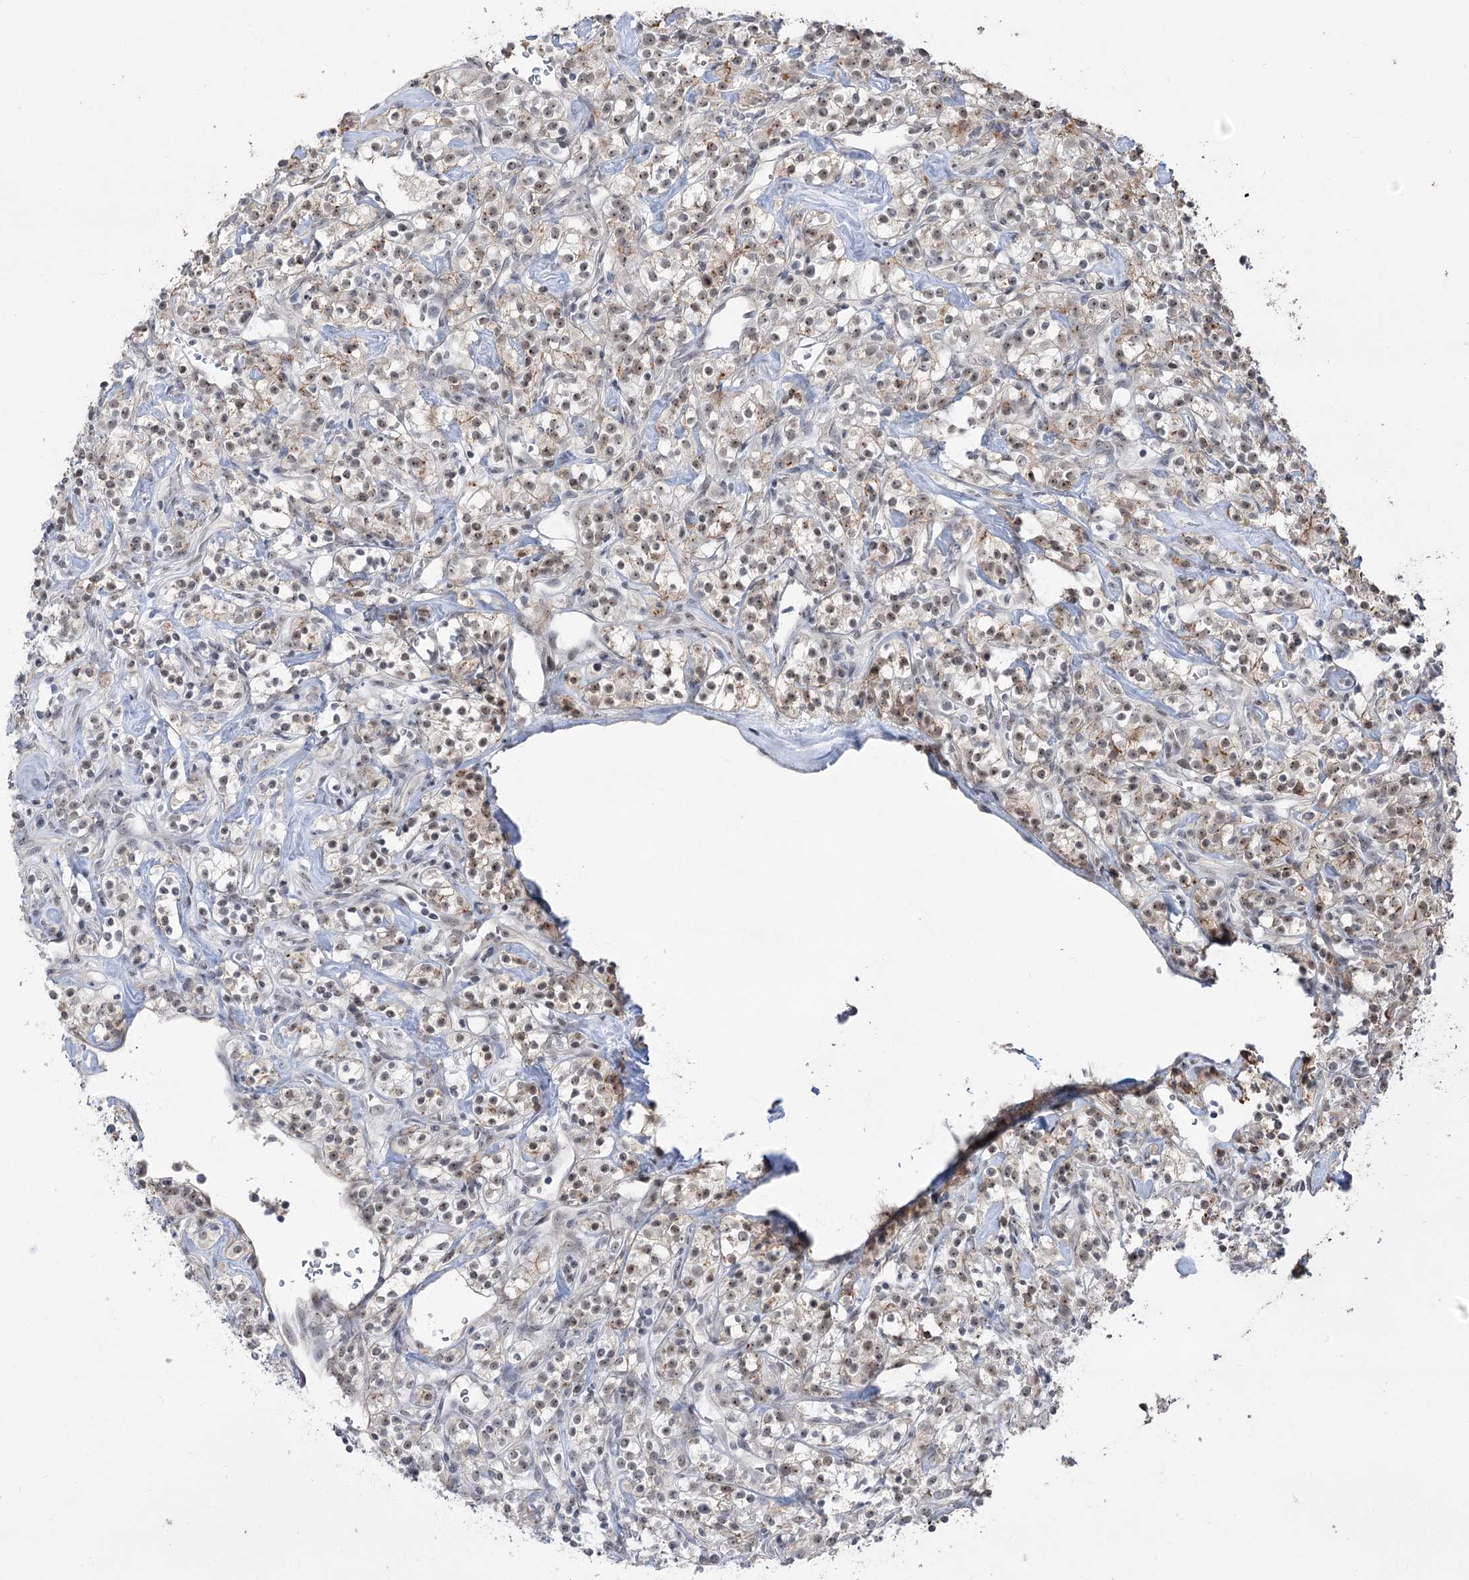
{"staining": {"intensity": "weak", "quantity": "25%-75%", "location": "cytoplasmic/membranous"}, "tissue": "renal cancer", "cell_type": "Tumor cells", "image_type": "cancer", "snomed": [{"axis": "morphology", "description": "Adenocarcinoma, NOS"}, {"axis": "topography", "description": "Kidney"}], "caption": "There is low levels of weak cytoplasmic/membranous positivity in tumor cells of adenocarcinoma (renal), as demonstrated by immunohistochemical staining (brown color).", "gene": "ZSCAN23", "patient": {"sex": "male", "age": 77}}